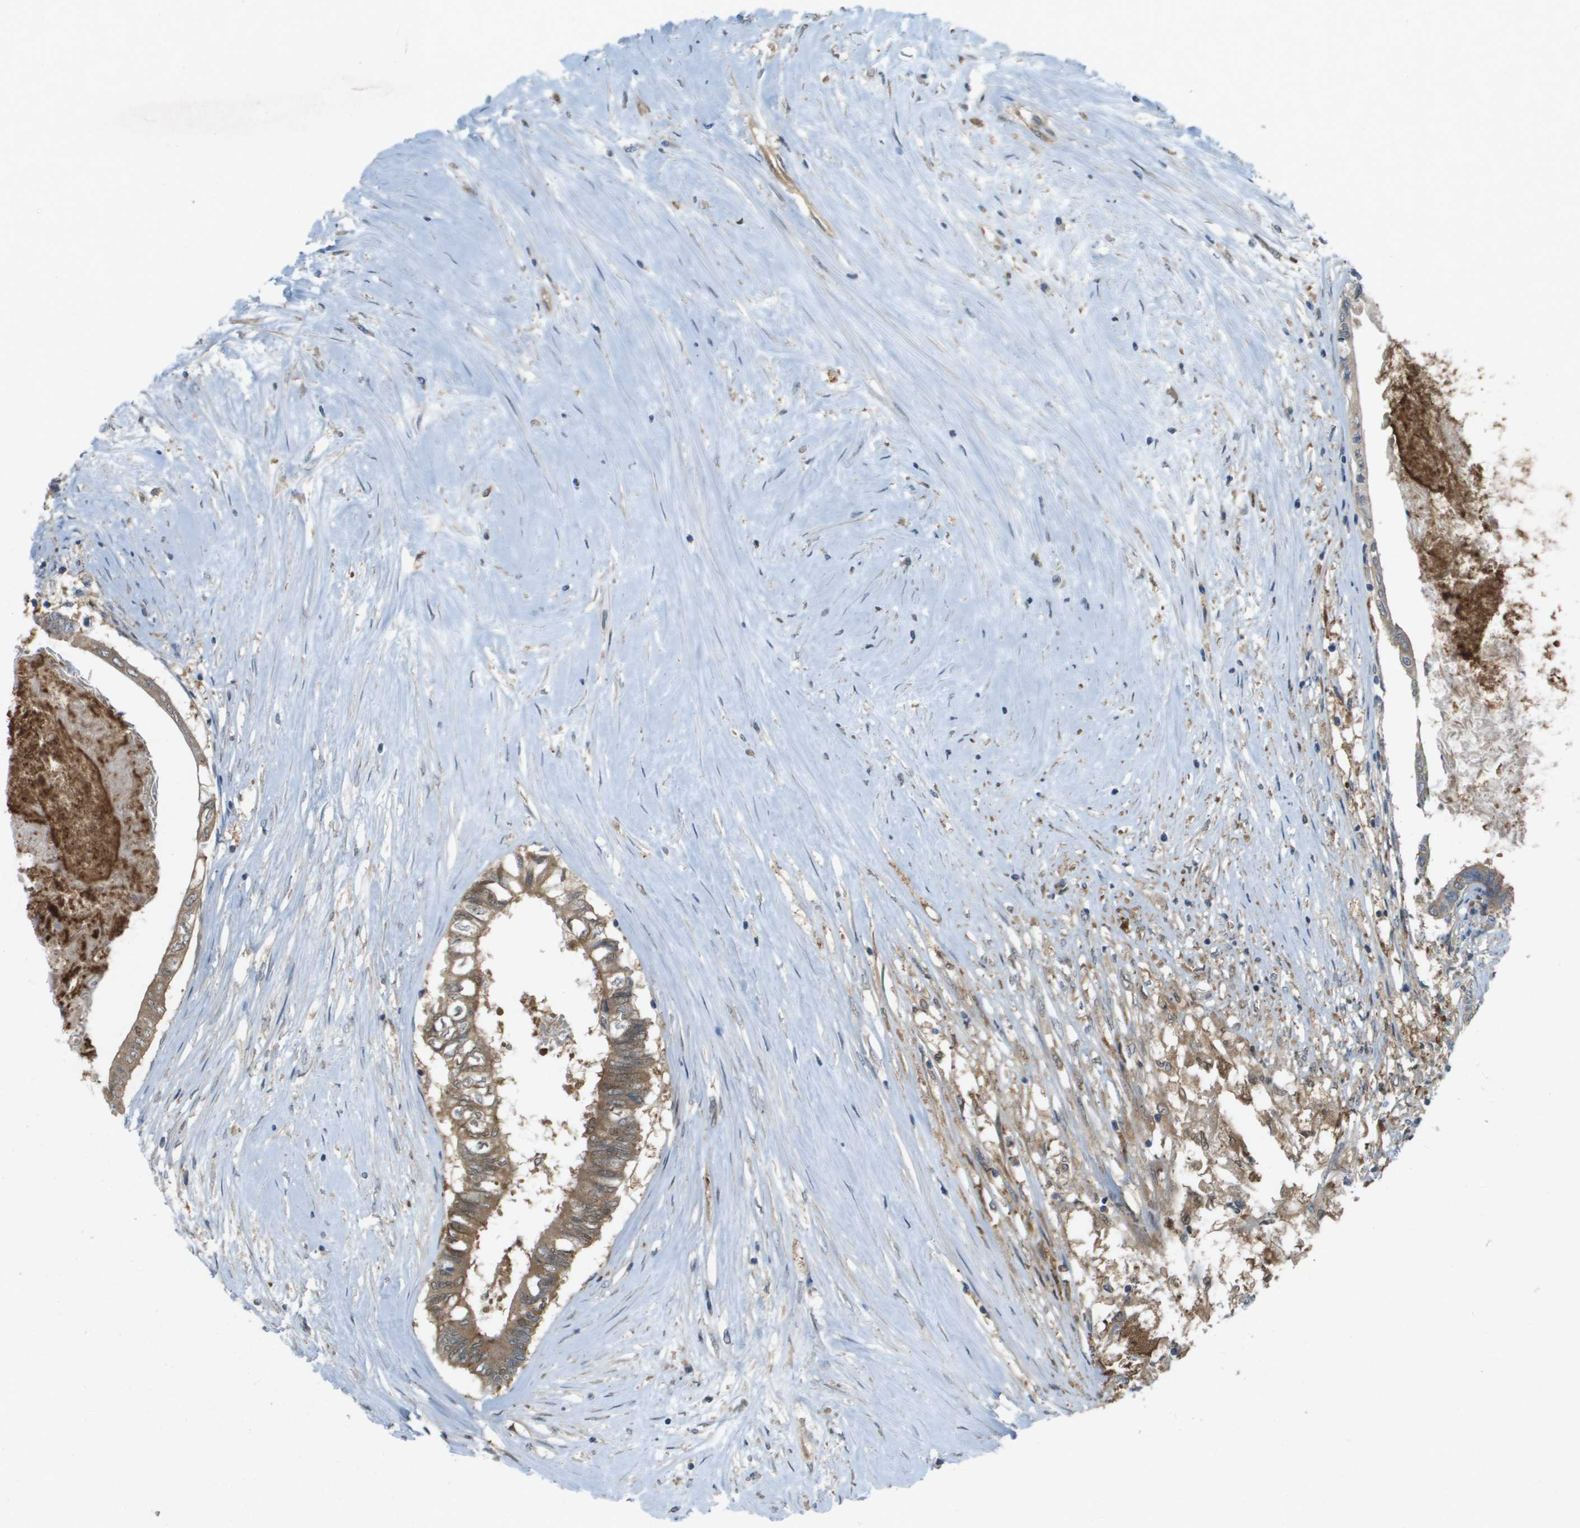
{"staining": {"intensity": "moderate", "quantity": ">75%", "location": "cytoplasmic/membranous"}, "tissue": "colorectal cancer", "cell_type": "Tumor cells", "image_type": "cancer", "snomed": [{"axis": "morphology", "description": "Adenocarcinoma, NOS"}, {"axis": "topography", "description": "Rectum"}], "caption": "Colorectal cancer (adenocarcinoma) tissue demonstrates moderate cytoplasmic/membranous staining in approximately >75% of tumor cells, visualized by immunohistochemistry. The staining is performed using DAB (3,3'-diaminobenzidine) brown chromogen to label protein expression. The nuclei are counter-stained blue using hematoxylin.", "gene": "PALD1", "patient": {"sex": "male", "age": 63}}